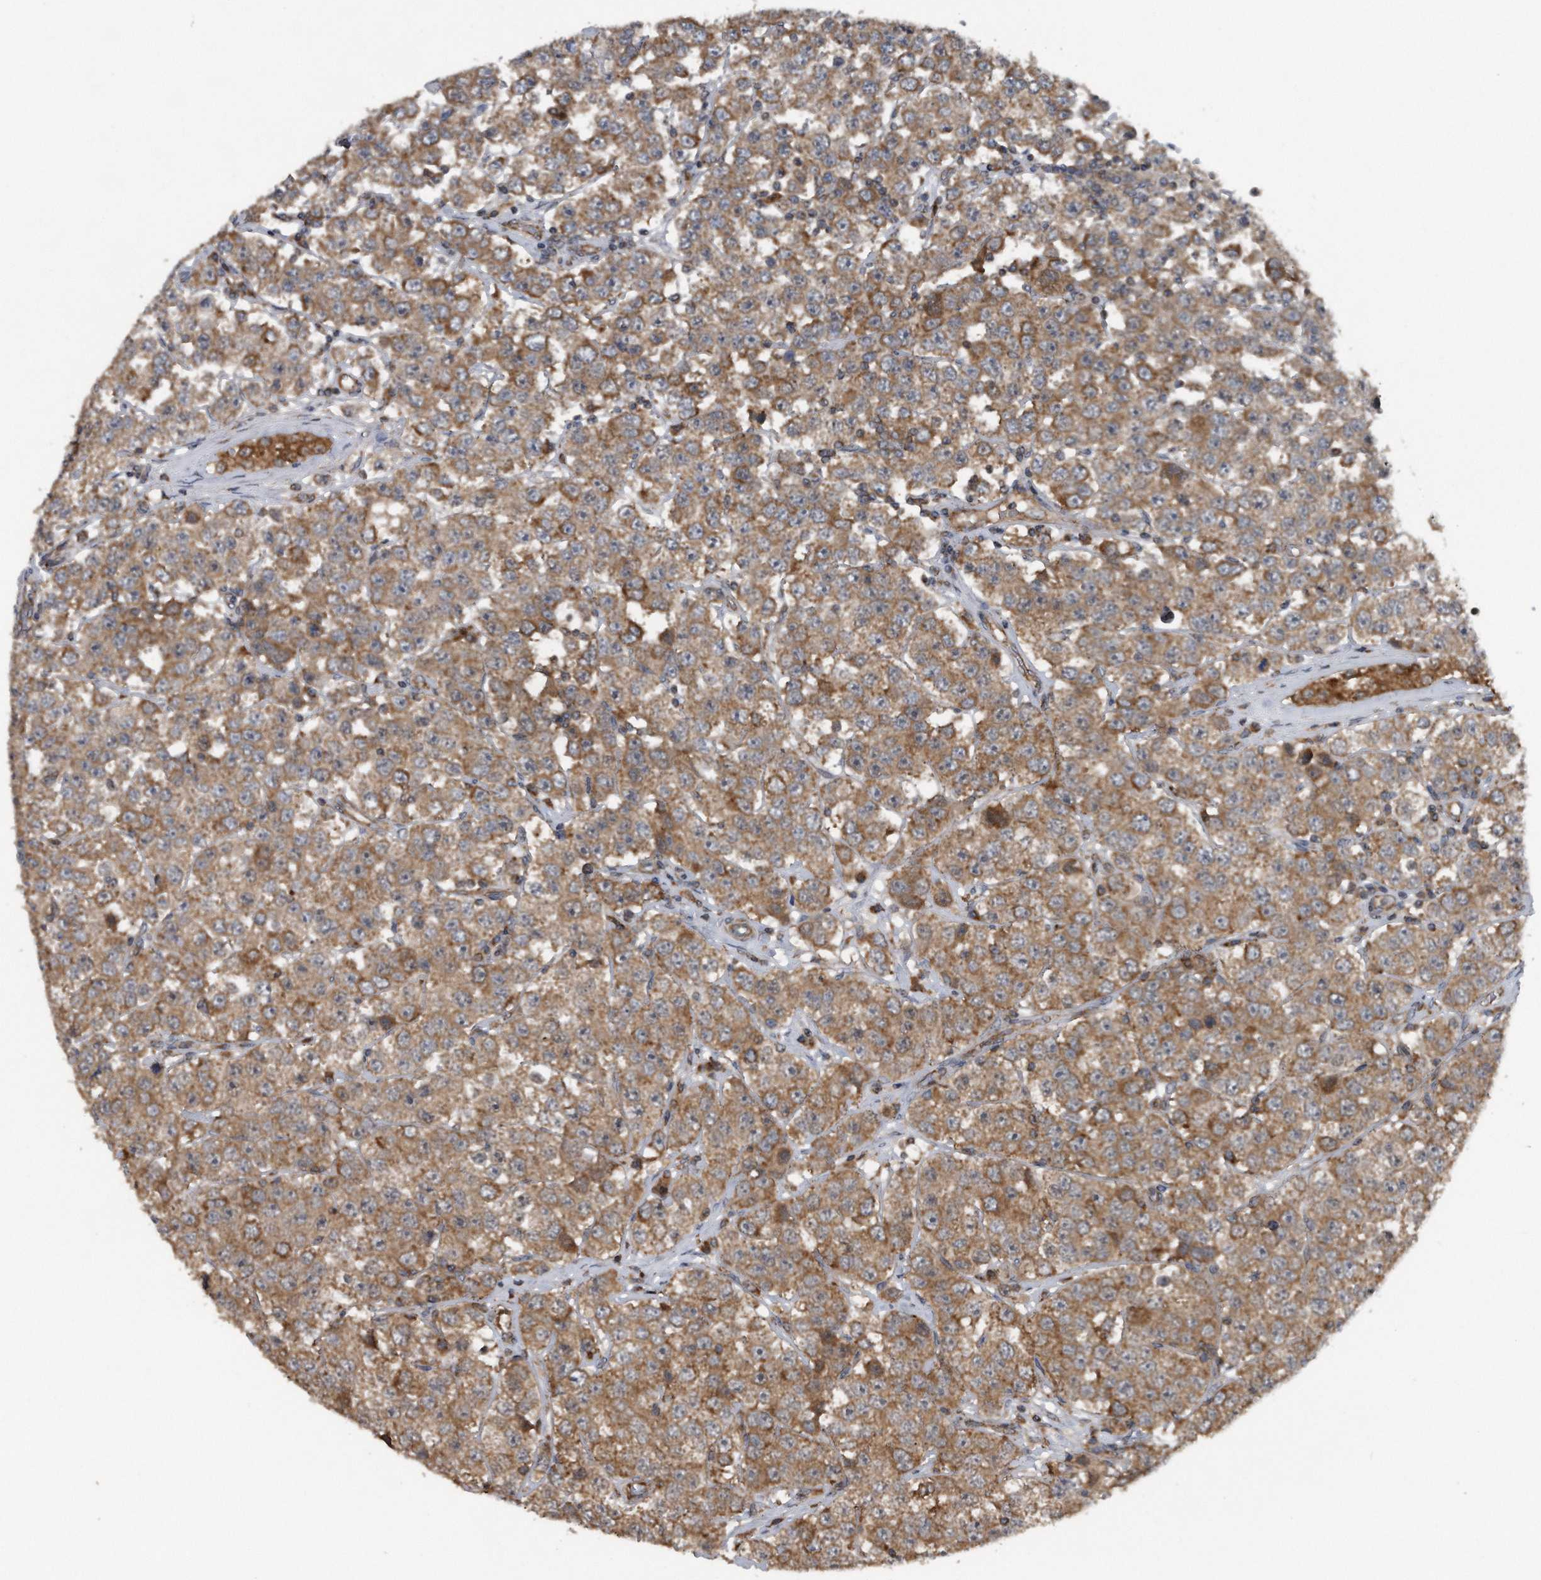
{"staining": {"intensity": "moderate", "quantity": ">75%", "location": "cytoplasmic/membranous"}, "tissue": "testis cancer", "cell_type": "Tumor cells", "image_type": "cancer", "snomed": [{"axis": "morphology", "description": "Seminoma, NOS"}, {"axis": "topography", "description": "Testis"}], "caption": "Protein expression analysis of human testis cancer reveals moderate cytoplasmic/membranous staining in approximately >75% of tumor cells. (IHC, brightfield microscopy, high magnification).", "gene": "ALPK2", "patient": {"sex": "male", "age": 28}}